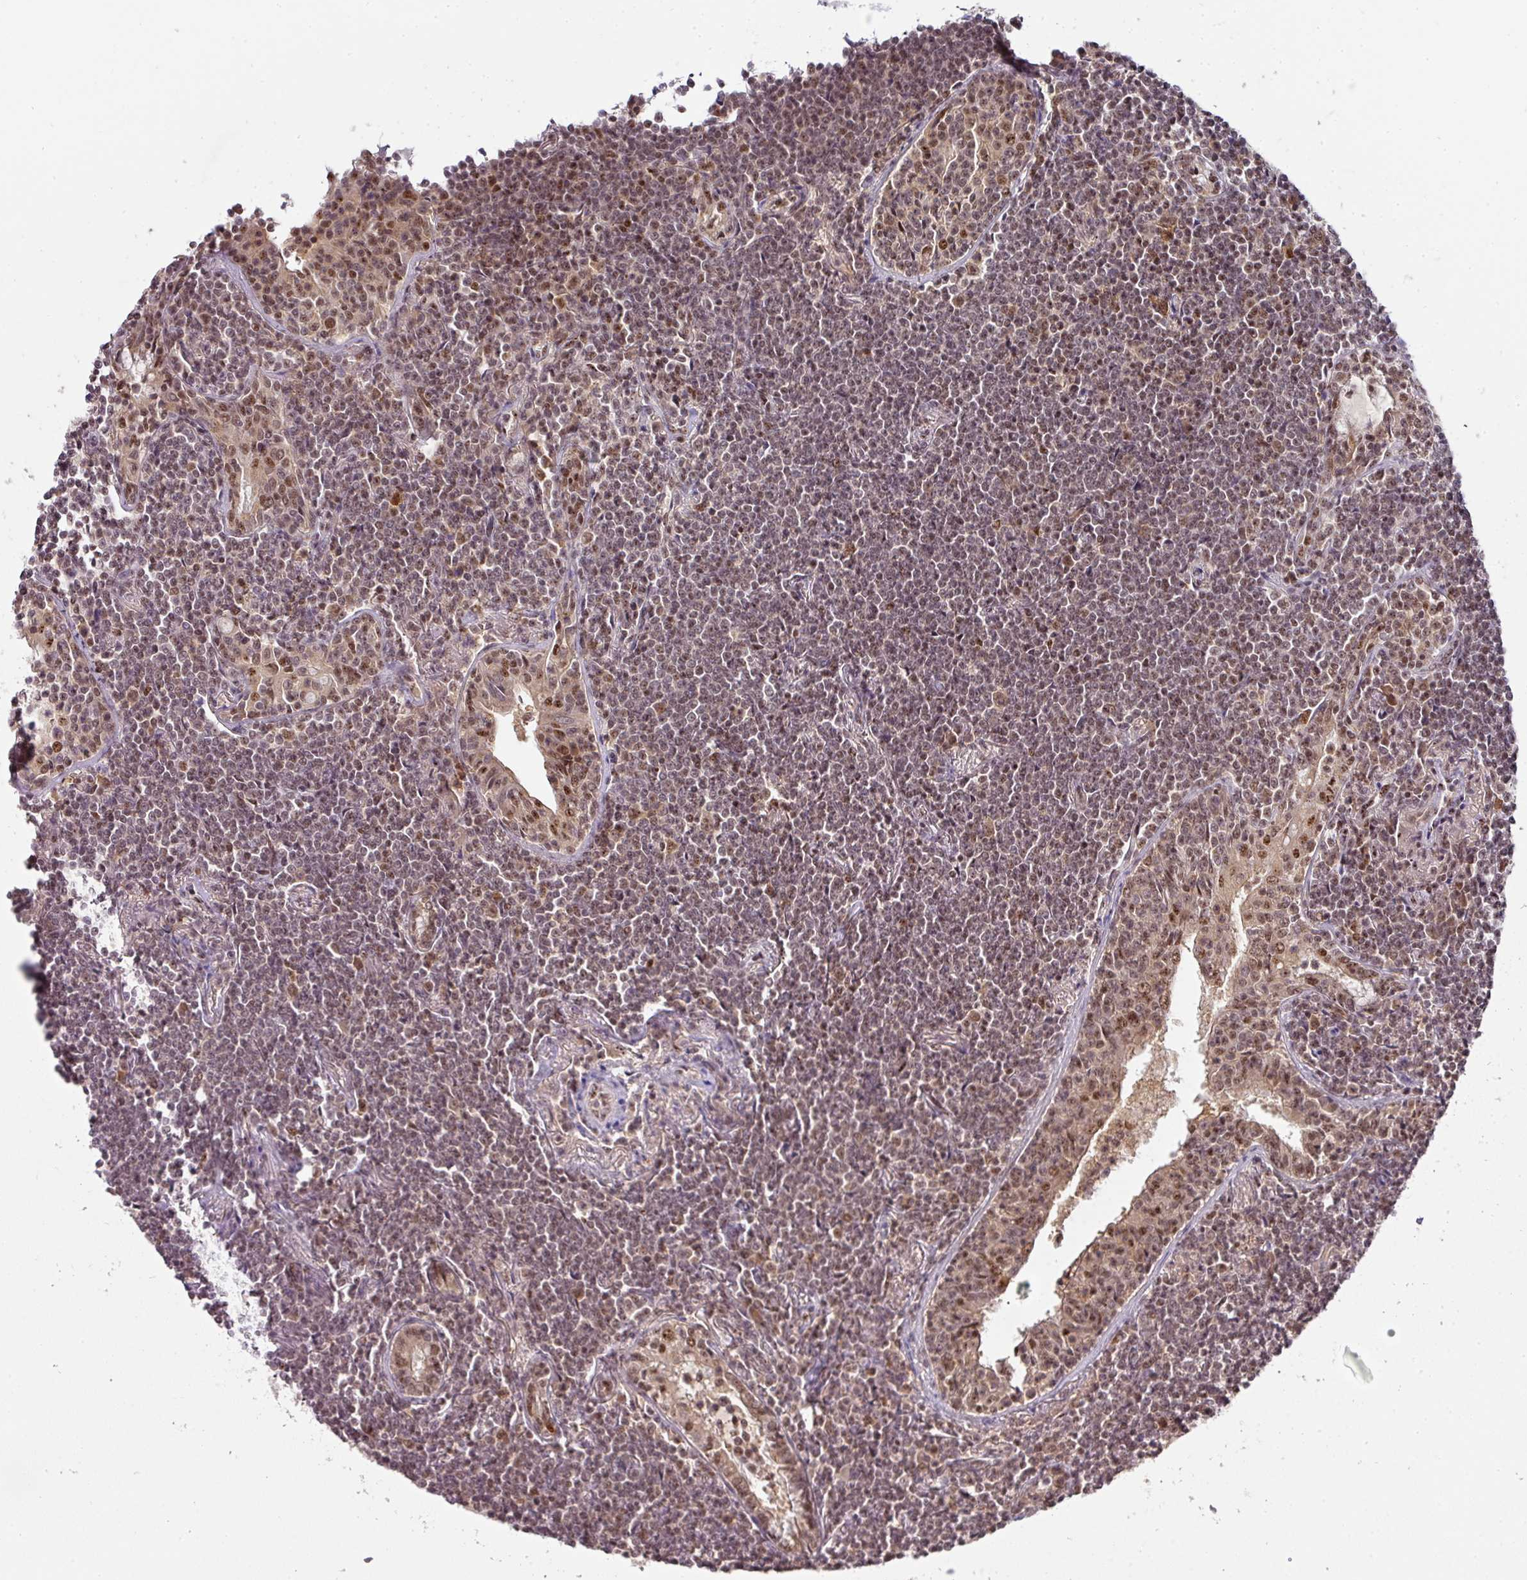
{"staining": {"intensity": "weak", "quantity": "25%-75%", "location": "nuclear"}, "tissue": "lymphoma", "cell_type": "Tumor cells", "image_type": "cancer", "snomed": [{"axis": "morphology", "description": "Malignant lymphoma, non-Hodgkin's type, Low grade"}, {"axis": "topography", "description": "Lung"}], "caption": "Immunohistochemistry image of neoplastic tissue: lymphoma stained using immunohistochemistry (IHC) demonstrates low levels of weak protein expression localized specifically in the nuclear of tumor cells, appearing as a nuclear brown color.", "gene": "RANBP9", "patient": {"sex": "female", "age": 71}}